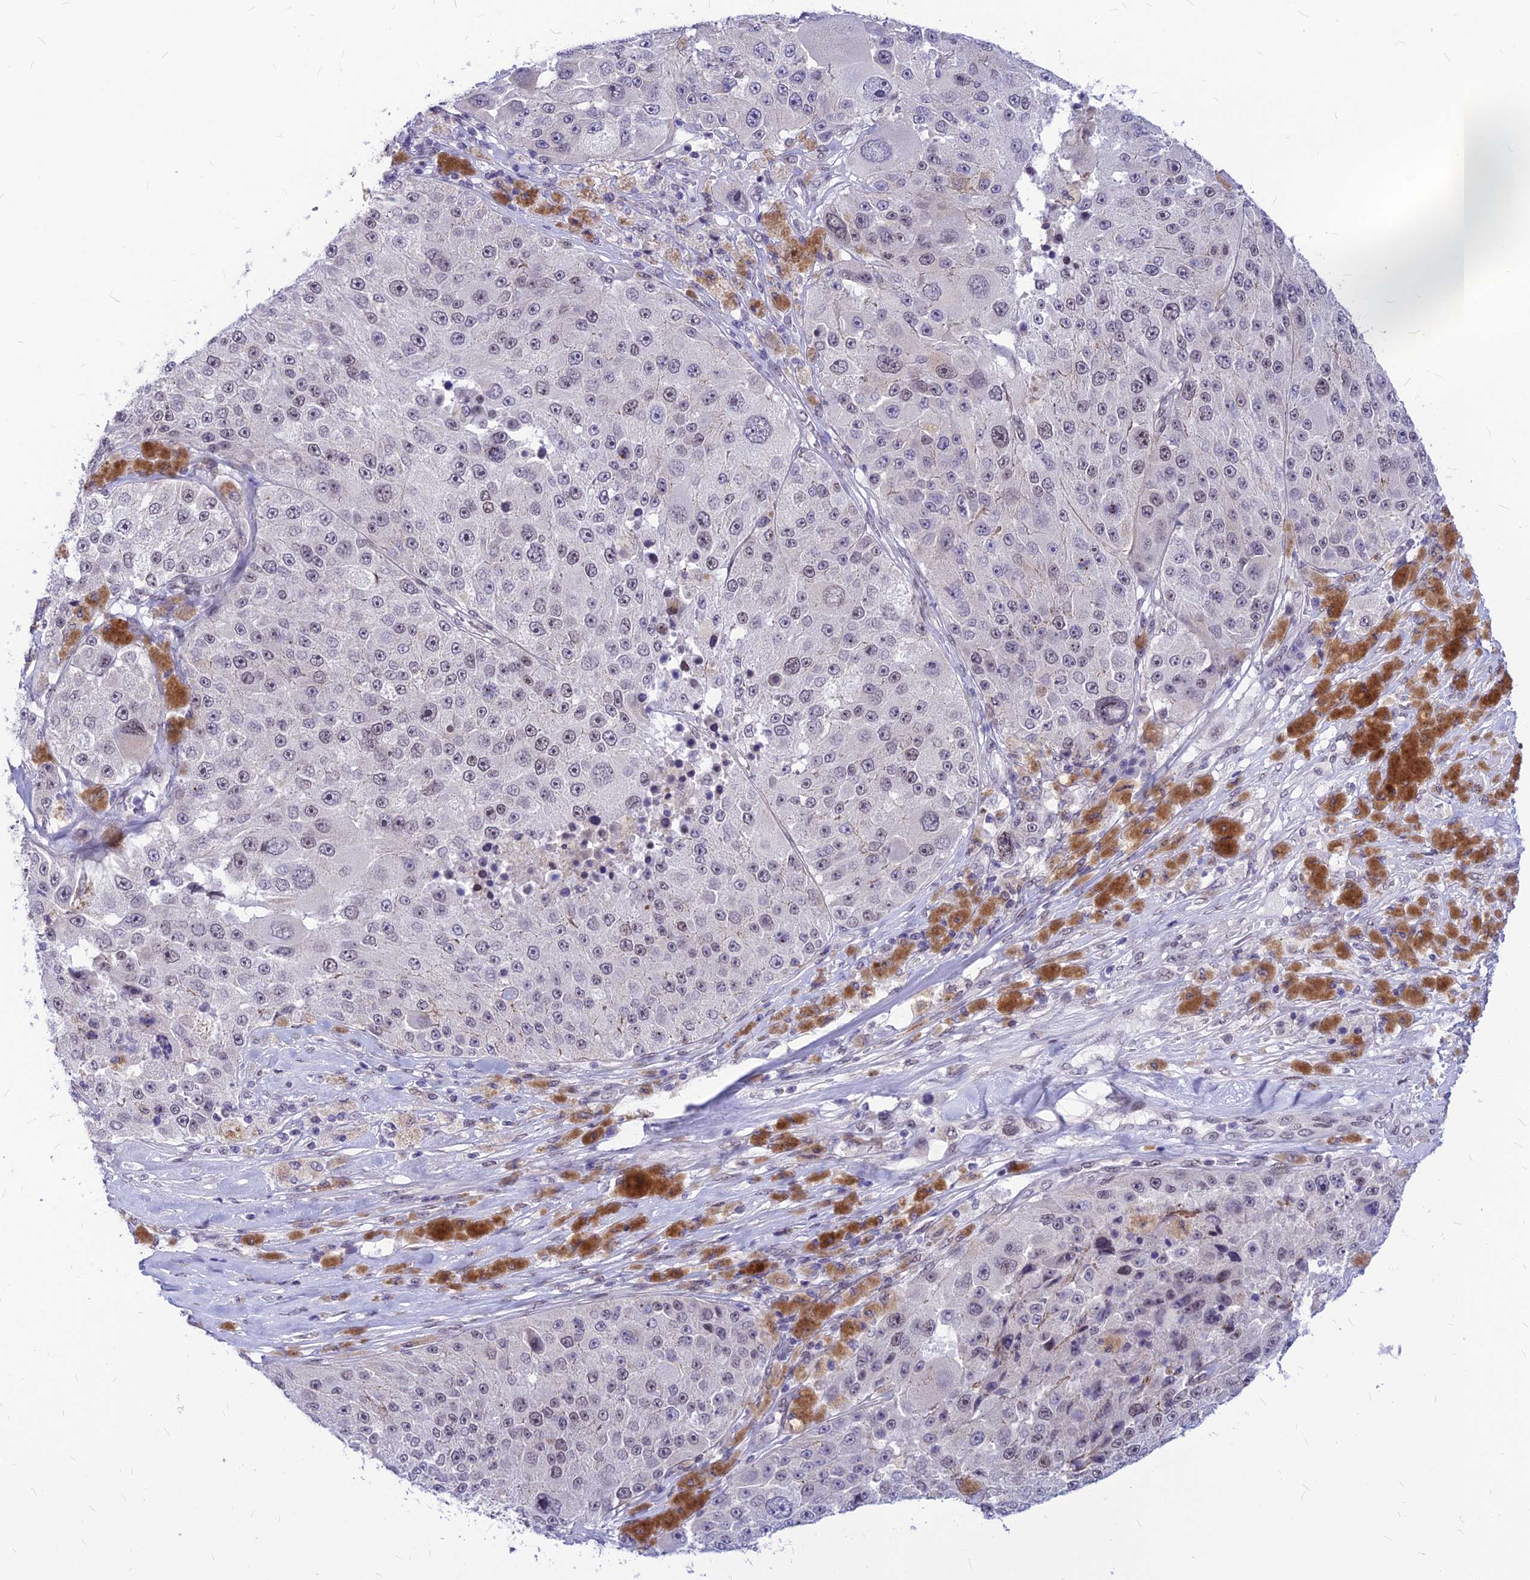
{"staining": {"intensity": "weak", "quantity": "<25%", "location": "nuclear"}, "tissue": "melanoma", "cell_type": "Tumor cells", "image_type": "cancer", "snomed": [{"axis": "morphology", "description": "Malignant melanoma, Metastatic site"}, {"axis": "topography", "description": "Lymph node"}], "caption": "DAB (3,3'-diaminobenzidine) immunohistochemical staining of melanoma demonstrates no significant expression in tumor cells.", "gene": "KCTD13", "patient": {"sex": "male", "age": 62}}